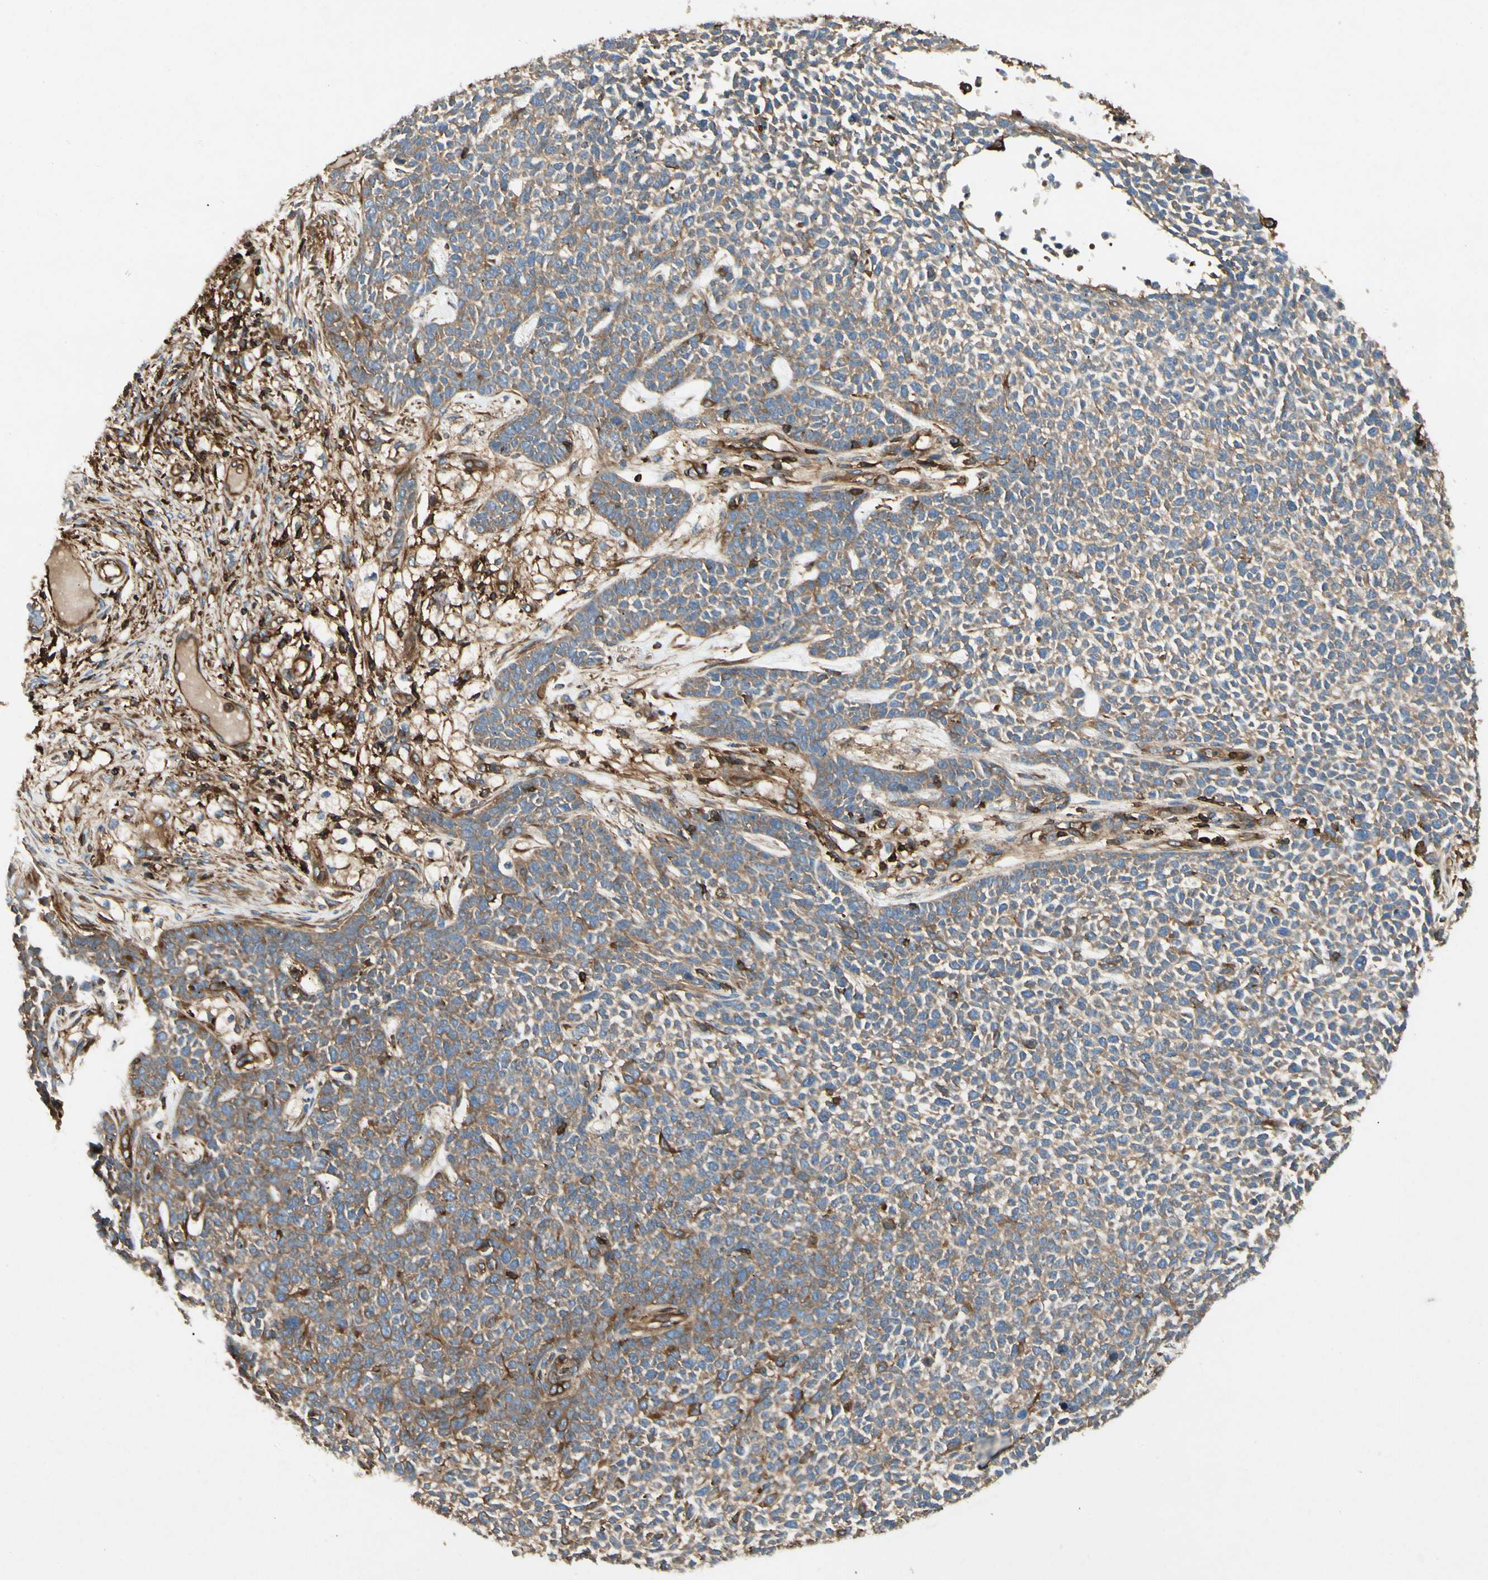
{"staining": {"intensity": "moderate", "quantity": ">75%", "location": "cytoplasmic/membranous"}, "tissue": "skin cancer", "cell_type": "Tumor cells", "image_type": "cancer", "snomed": [{"axis": "morphology", "description": "Basal cell carcinoma"}, {"axis": "topography", "description": "Skin"}], "caption": "Basal cell carcinoma (skin) stained with immunohistochemistry (IHC) displays moderate cytoplasmic/membranous positivity in approximately >75% of tumor cells.", "gene": "ARPC2", "patient": {"sex": "female", "age": 84}}